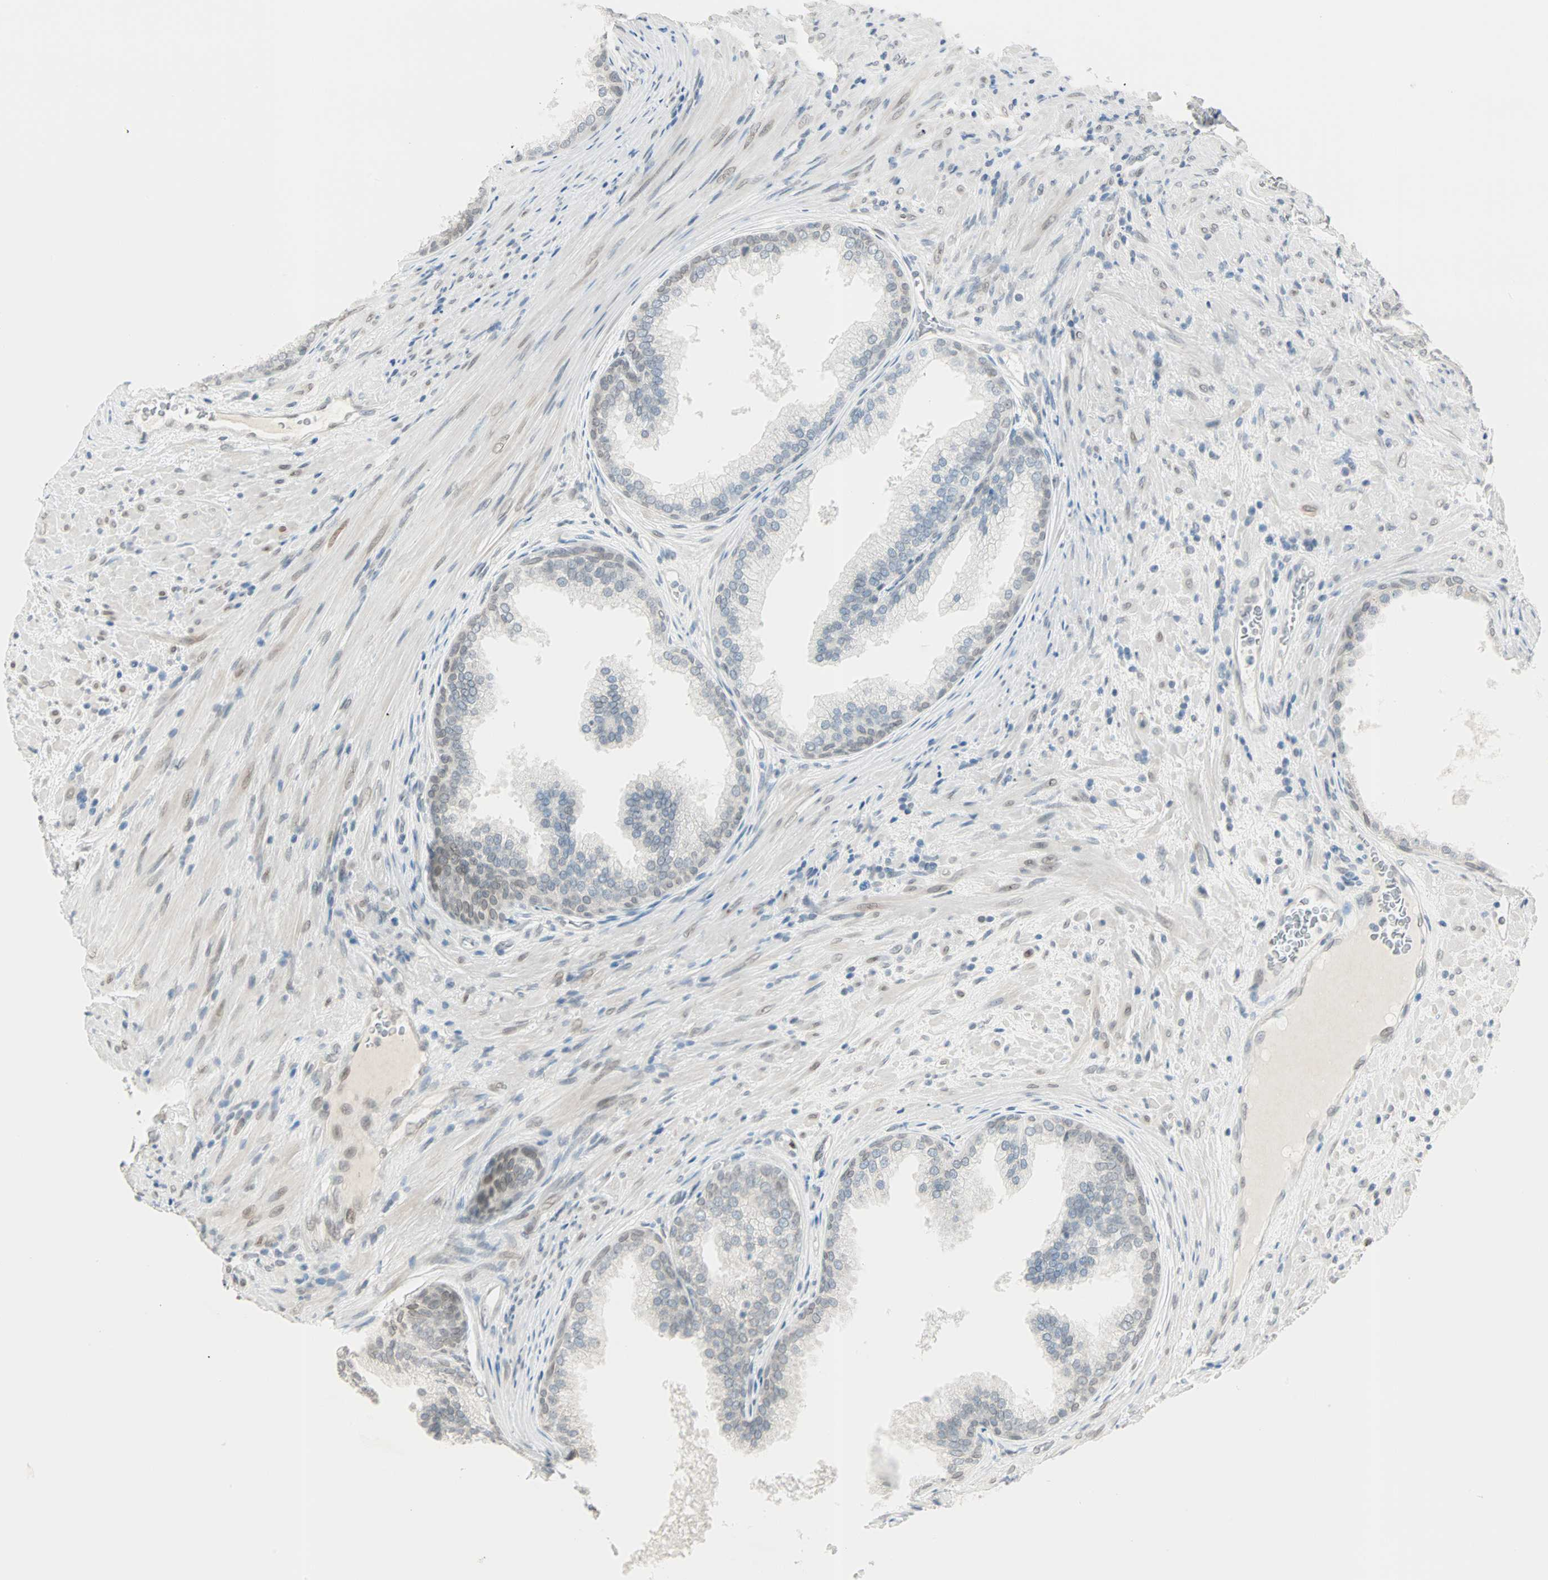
{"staining": {"intensity": "negative", "quantity": "none", "location": "none"}, "tissue": "prostate", "cell_type": "Glandular cells", "image_type": "normal", "snomed": [{"axis": "morphology", "description": "Normal tissue, NOS"}, {"axis": "topography", "description": "Prostate"}], "caption": "A high-resolution photomicrograph shows IHC staining of normal prostate, which demonstrates no significant positivity in glandular cells. The staining is performed using DAB (3,3'-diaminobenzidine) brown chromogen with nuclei counter-stained in using hematoxylin.", "gene": "BCAN", "patient": {"sex": "male", "age": 76}}